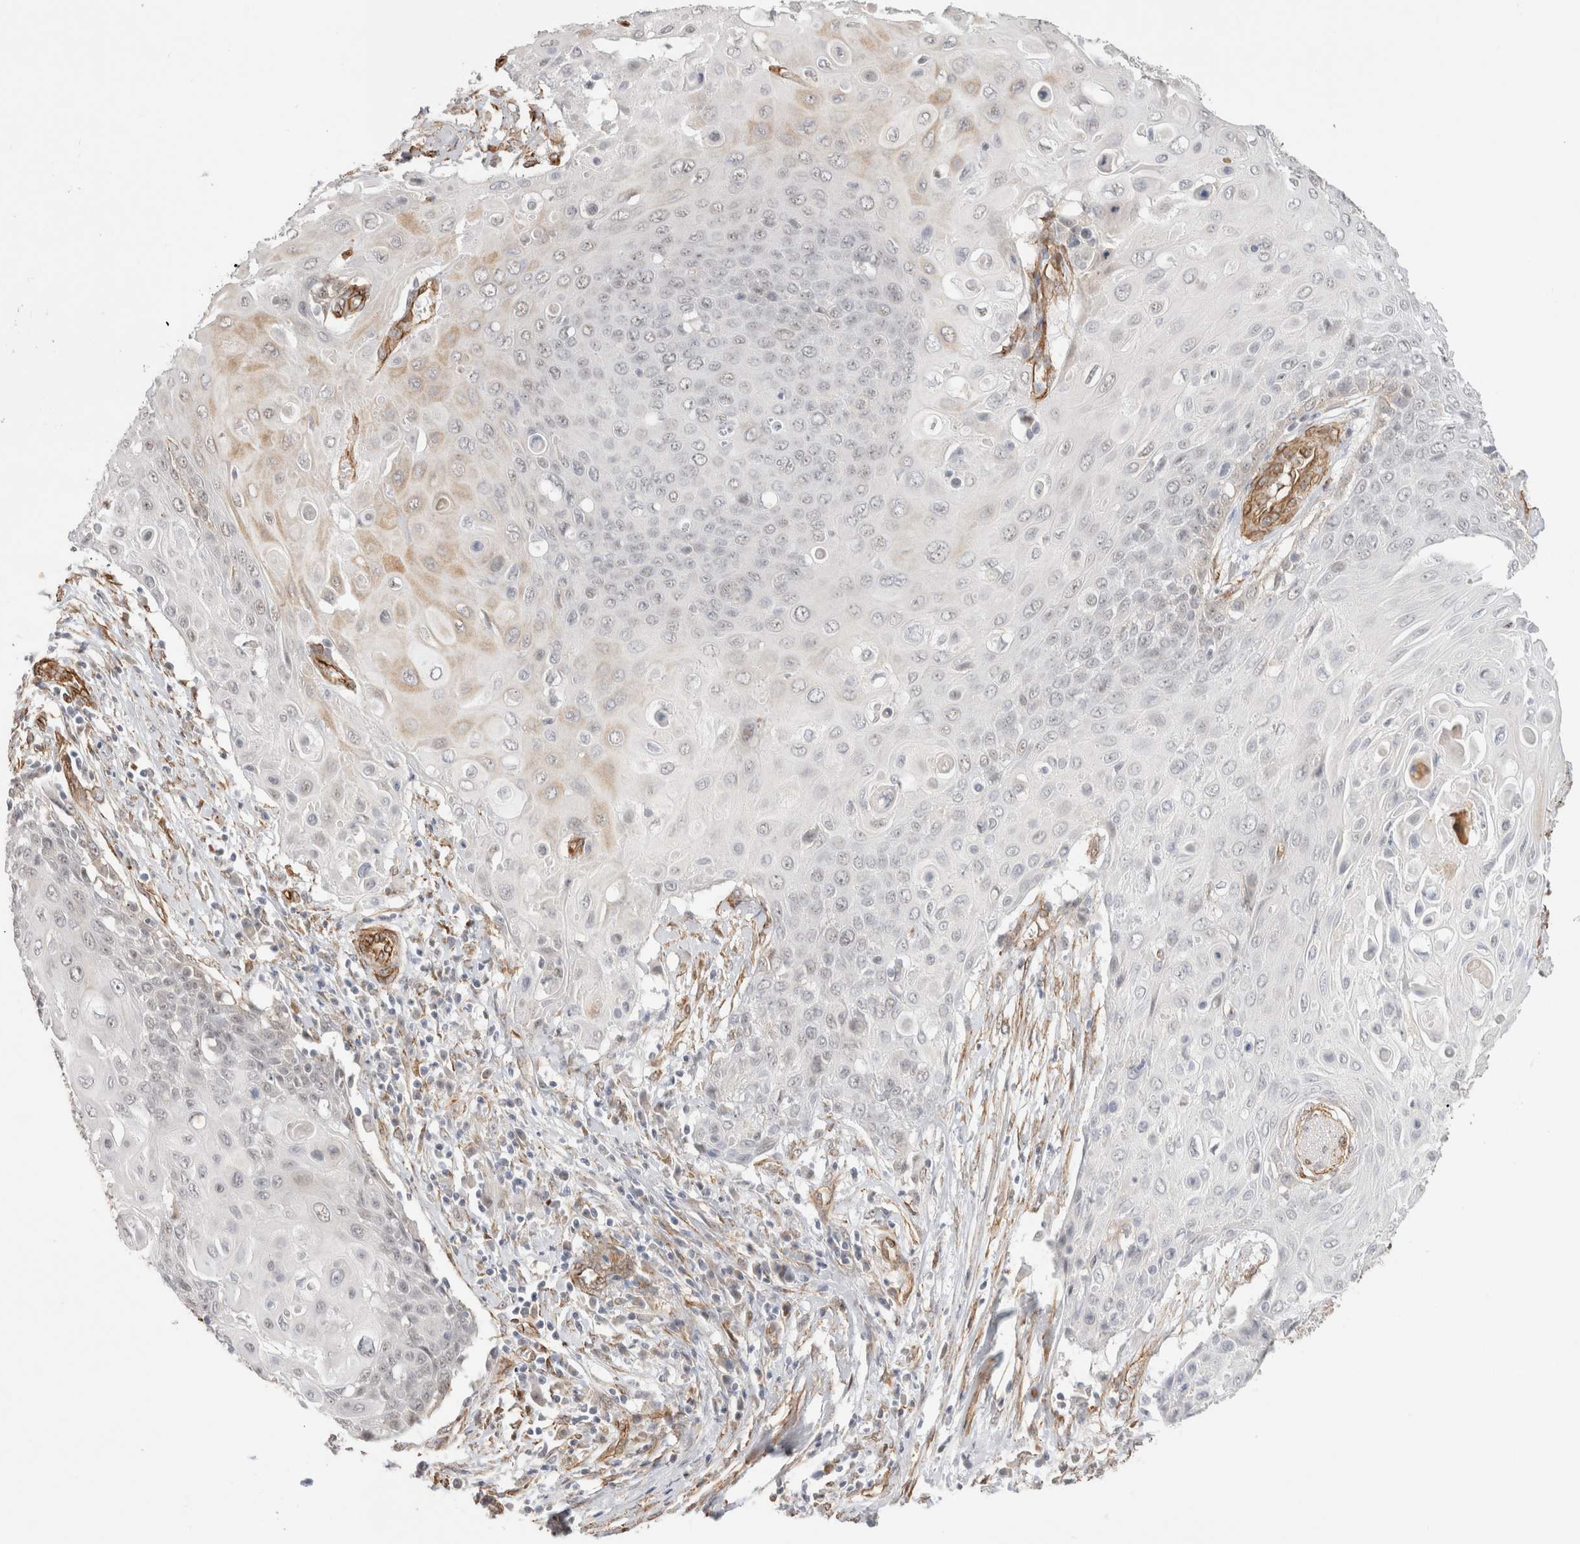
{"staining": {"intensity": "weak", "quantity": "<25%", "location": "cytoplasmic/membranous,nuclear"}, "tissue": "cervical cancer", "cell_type": "Tumor cells", "image_type": "cancer", "snomed": [{"axis": "morphology", "description": "Squamous cell carcinoma, NOS"}, {"axis": "topography", "description": "Cervix"}], "caption": "This is a photomicrograph of IHC staining of cervical cancer, which shows no expression in tumor cells.", "gene": "CAAP1", "patient": {"sex": "female", "age": 39}}